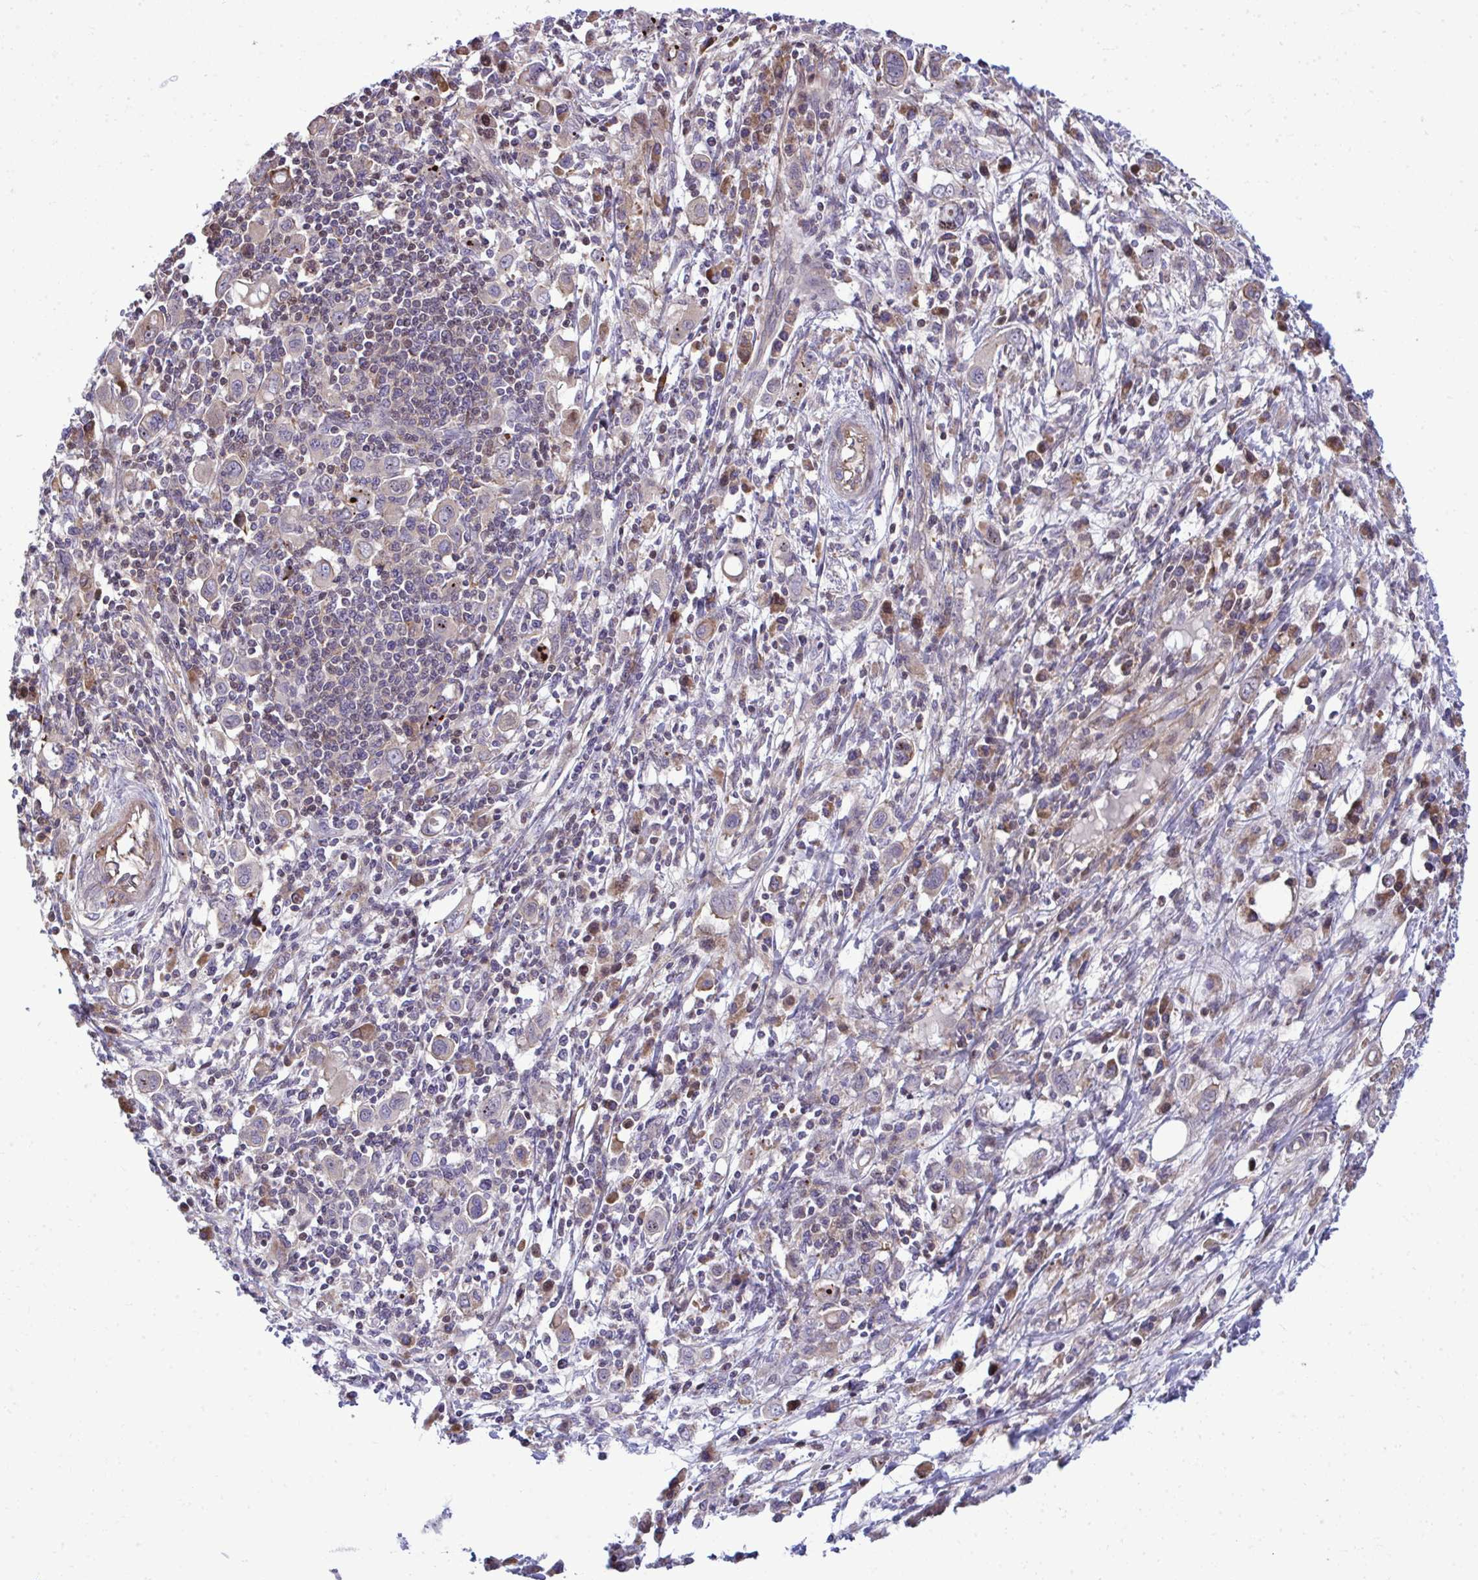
{"staining": {"intensity": "weak", "quantity": "<25%", "location": "cytoplasmic/membranous"}, "tissue": "stomach cancer", "cell_type": "Tumor cells", "image_type": "cancer", "snomed": [{"axis": "morphology", "description": "Adenocarcinoma, NOS"}, {"axis": "topography", "description": "Stomach, upper"}], "caption": "IHC of human stomach adenocarcinoma reveals no positivity in tumor cells.", "gene": "ZSCAN9", "patient": {"sex": "male", "age": 75}}